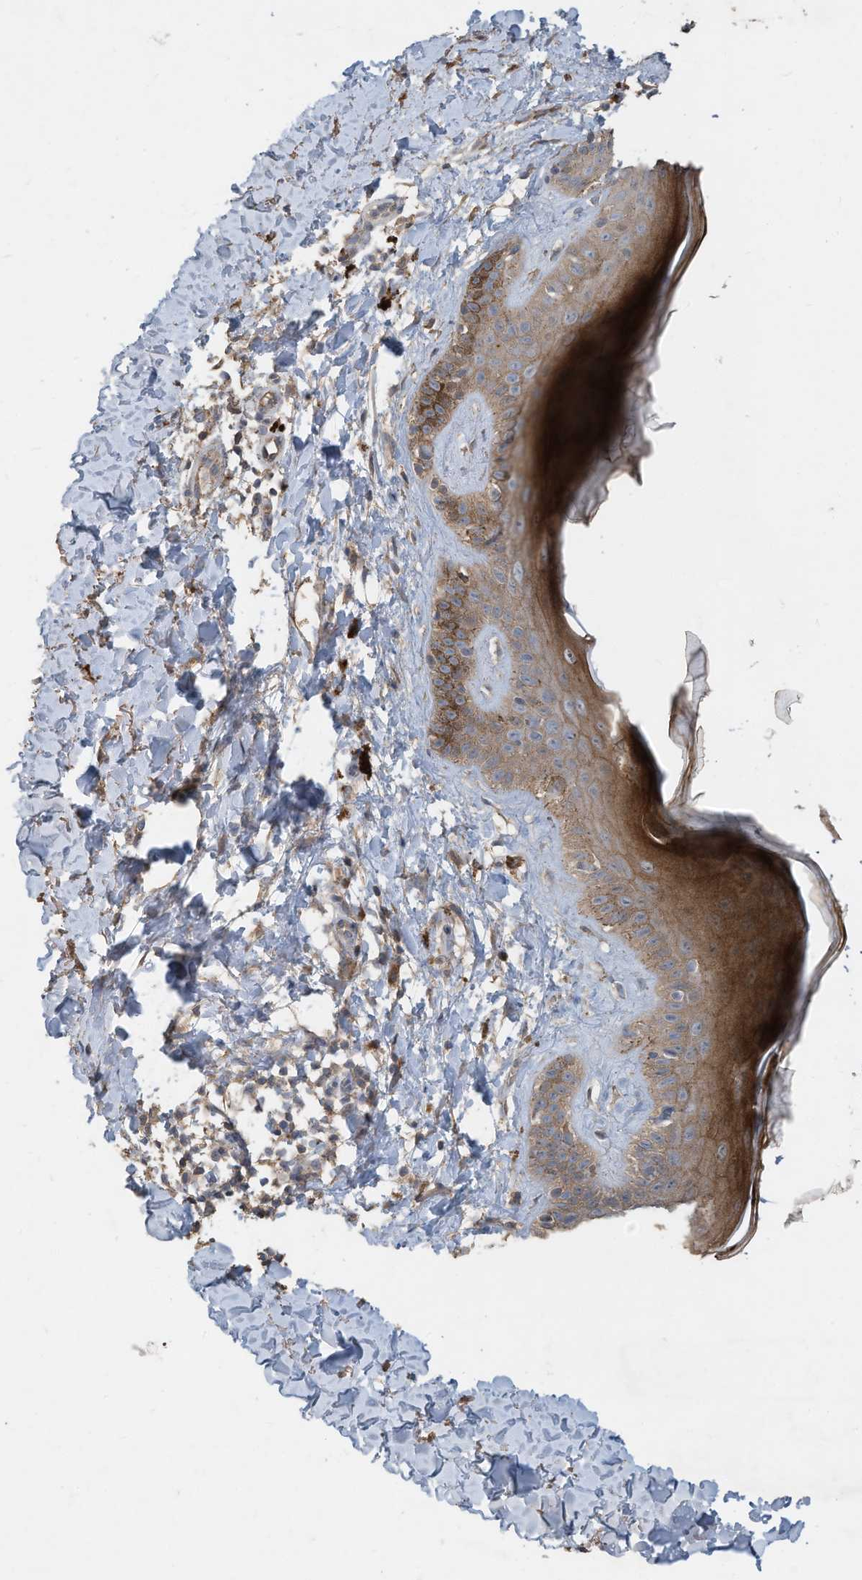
{"staining": {"intensity": "weak", "quantity": ">75%", "location": "cytoplasmic/membranous"}, "tissue": "skin", "cell_type": "Fibroblasts", "image_type": "normal", "snomed": [{"axis": "morphology", "description": "Normal tissue, NOS"}, {"axis": "topography", "description": "Skin"}], "caption": "This histopathology image displays IHC staining of unremarkable skin, with low weak cytoplasmic/membranous expression in about >75% of fibroblasts.", "gene": "CAPN13", "patient": {"sex": "male", "age": 52}}